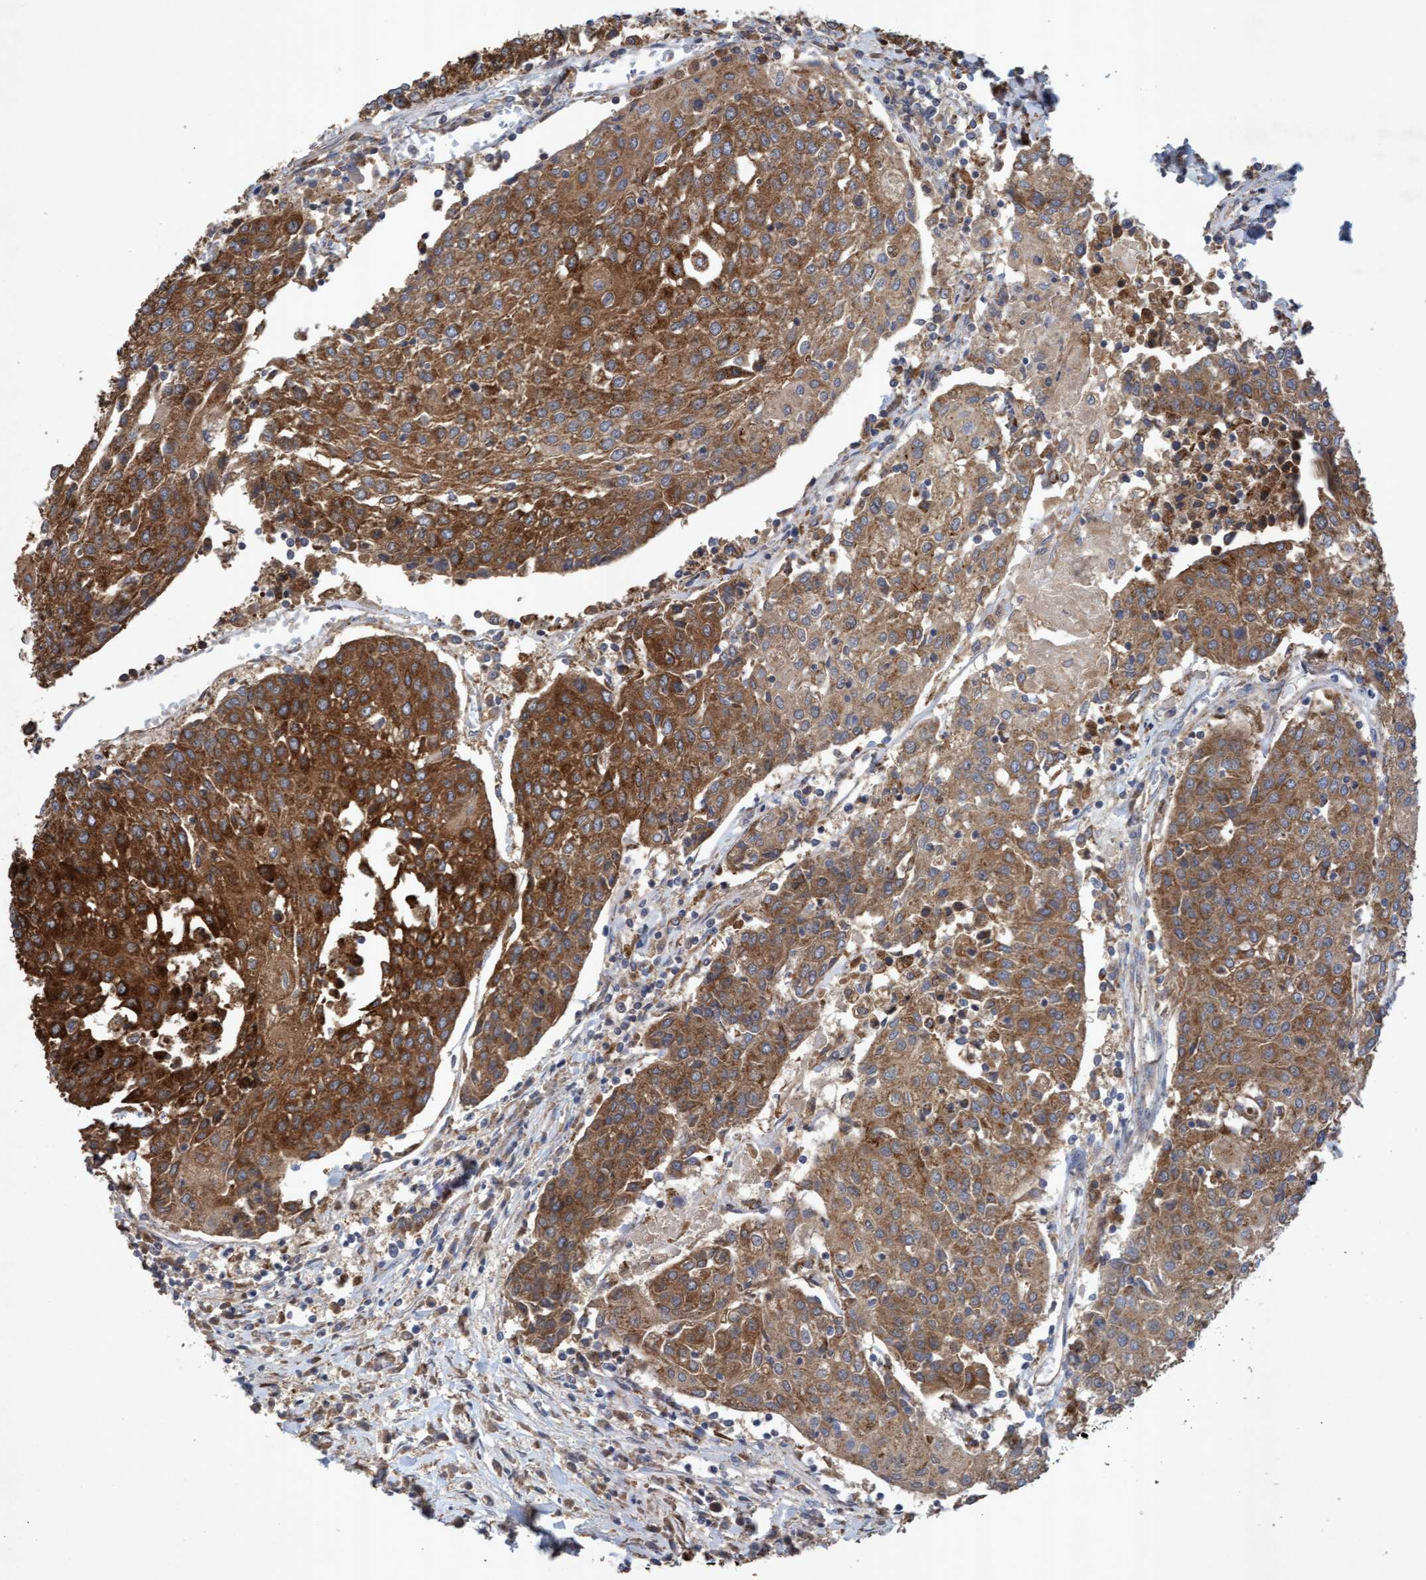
{"staining": {"intensity": "moderate", "quantity": ">75%", "location": "cytoplasmic/membranous"}, "tissue": "urothelial cancer", "cell_type": "Tumor cells", "image_type": "cancer", "snomed": [{"axis": "morphology", "description": "Urothelial carcinoma, High grade"}, {"axis": "topography", "description": "Urinary bladder"}], "caption": "Brown immunohistochemical staining in urothelial cancer displays moderate cytoplasmic/membranous positivity in about >75% of tumor cells.", "gene": "ATPAF2", "patient": {"sex": "female", "age": 85}}